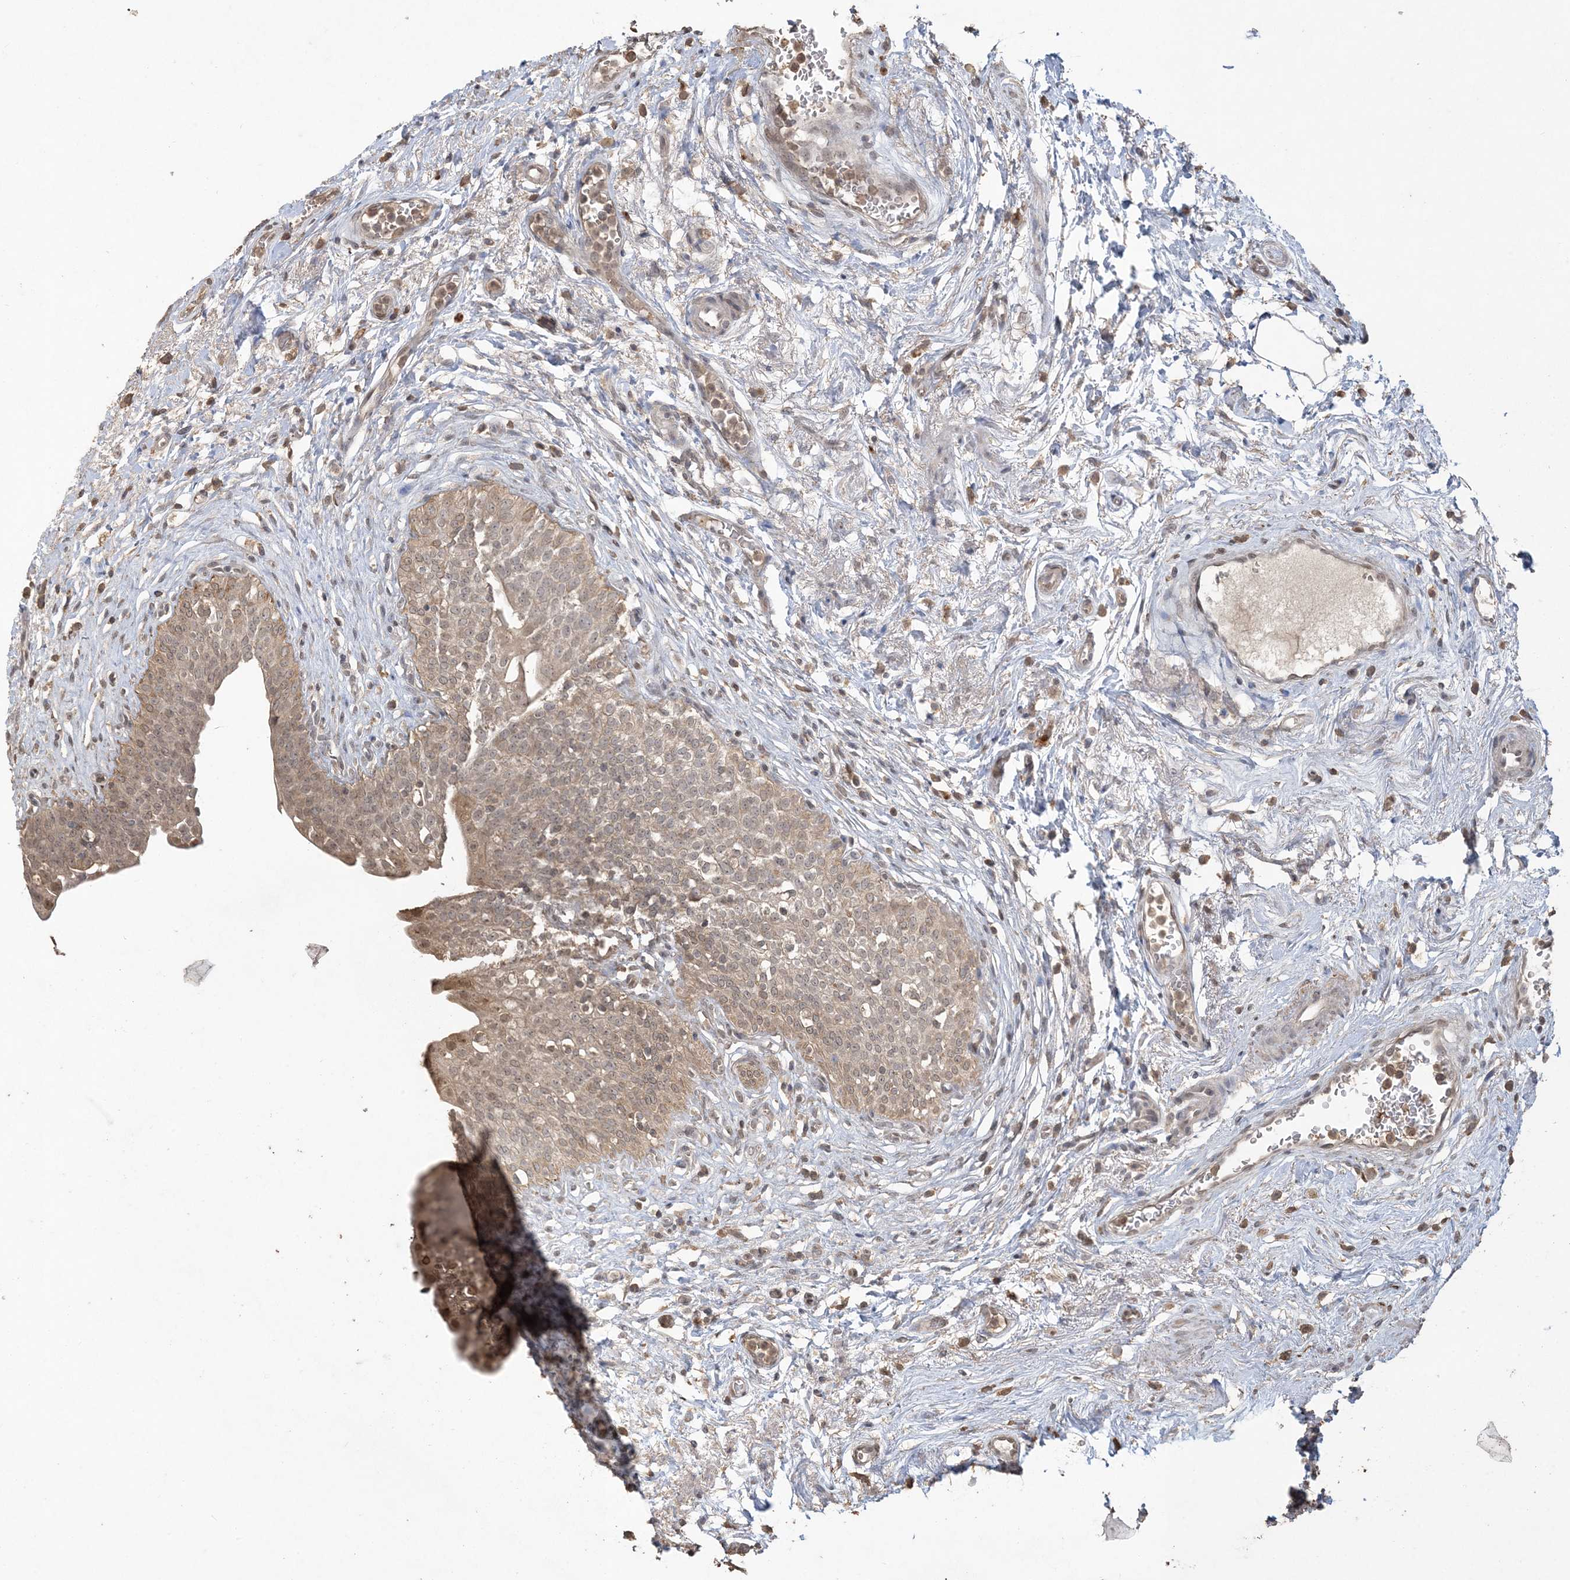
{"staining": {"intensity": "weak", "quantity": ">75%", "location": "cytoplasmic/membranous,nuclear"}, "tissue": "urinary bladder", "cell_type": "Urothelial cells", "image_type": "normal", "snomed": [{"axis": "morphology", "description": "Normal tissue, NOS"}, {"axis": "topography", "description": "Urinary bladder"}], "caption": "The histopathology image shows staining of unremarkable urinary bladder, revealing weak cytoplasmic/membranous,nuclear protein expression (brown color) within urothelial cells. The staining was performed using DAB, with brown indicating positive protein expression. Nuclei are stained blue with hematoxylin.", "gene": "EFCAB8", "patient": {"sex": "male", "age": 83}}